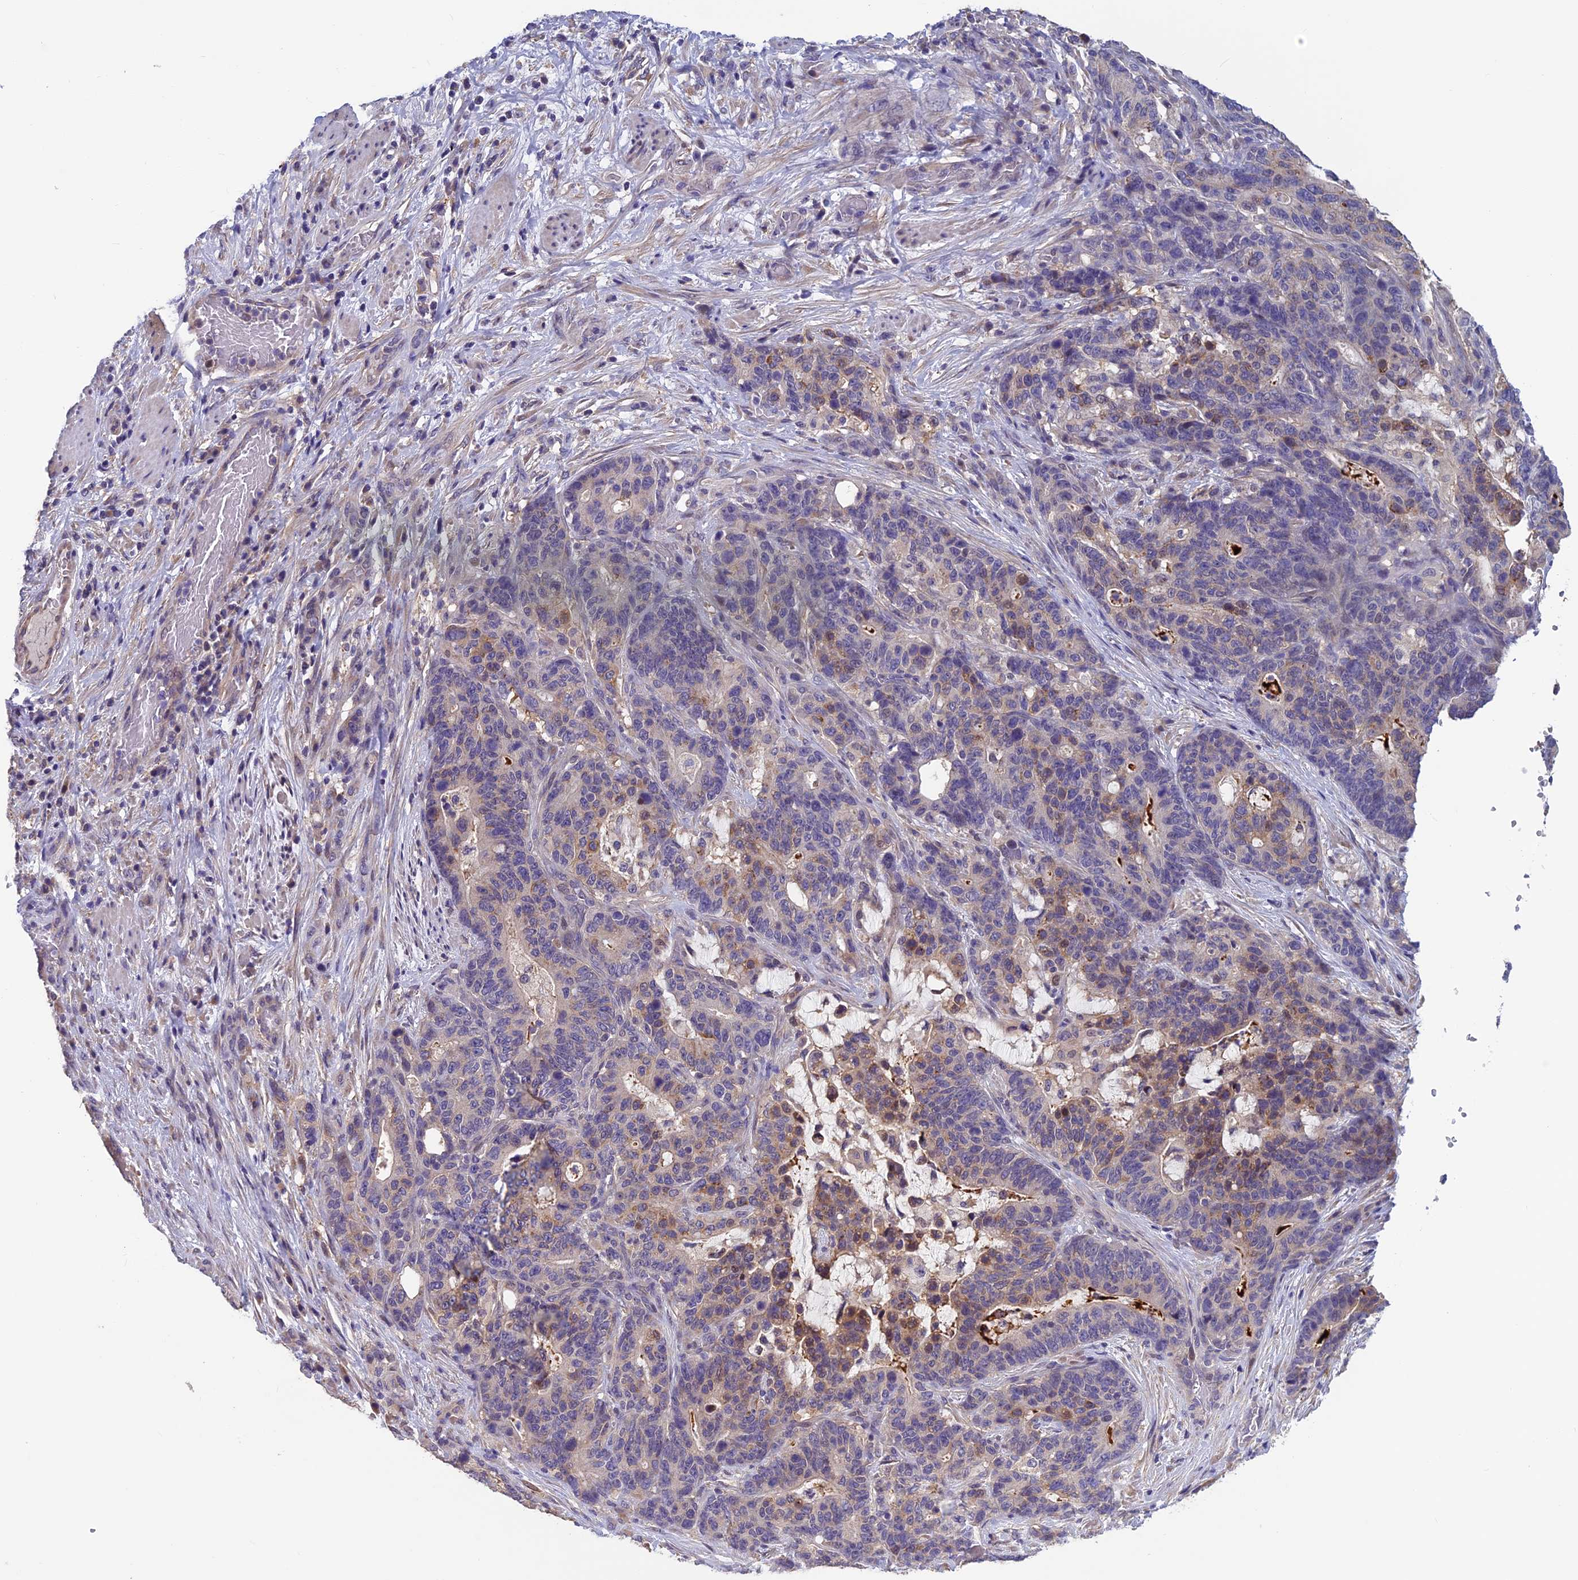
{"staining": {"intensity": "weak", "quantity": "<25%", "location": "cytoplasmic/membranous"}, "tissue": "stomach cancer", "cell_type": "Tumor cells", "image_type": "cancer", "snomed": [{"axis": "morphology", "description": "Normal tissue, NOS"}, {"axis": "morphology", "description": "Adenocarcinoma, NOS"}, {"axis": "topography", "description": "Stomach"}], "caption": "Human stomach adenocarcinoma stained for a protein using immunohistochemistry exhibits no staining in tumor cells.", "gene": "HECA", "patient": {"sex": "female", "age": 64}}